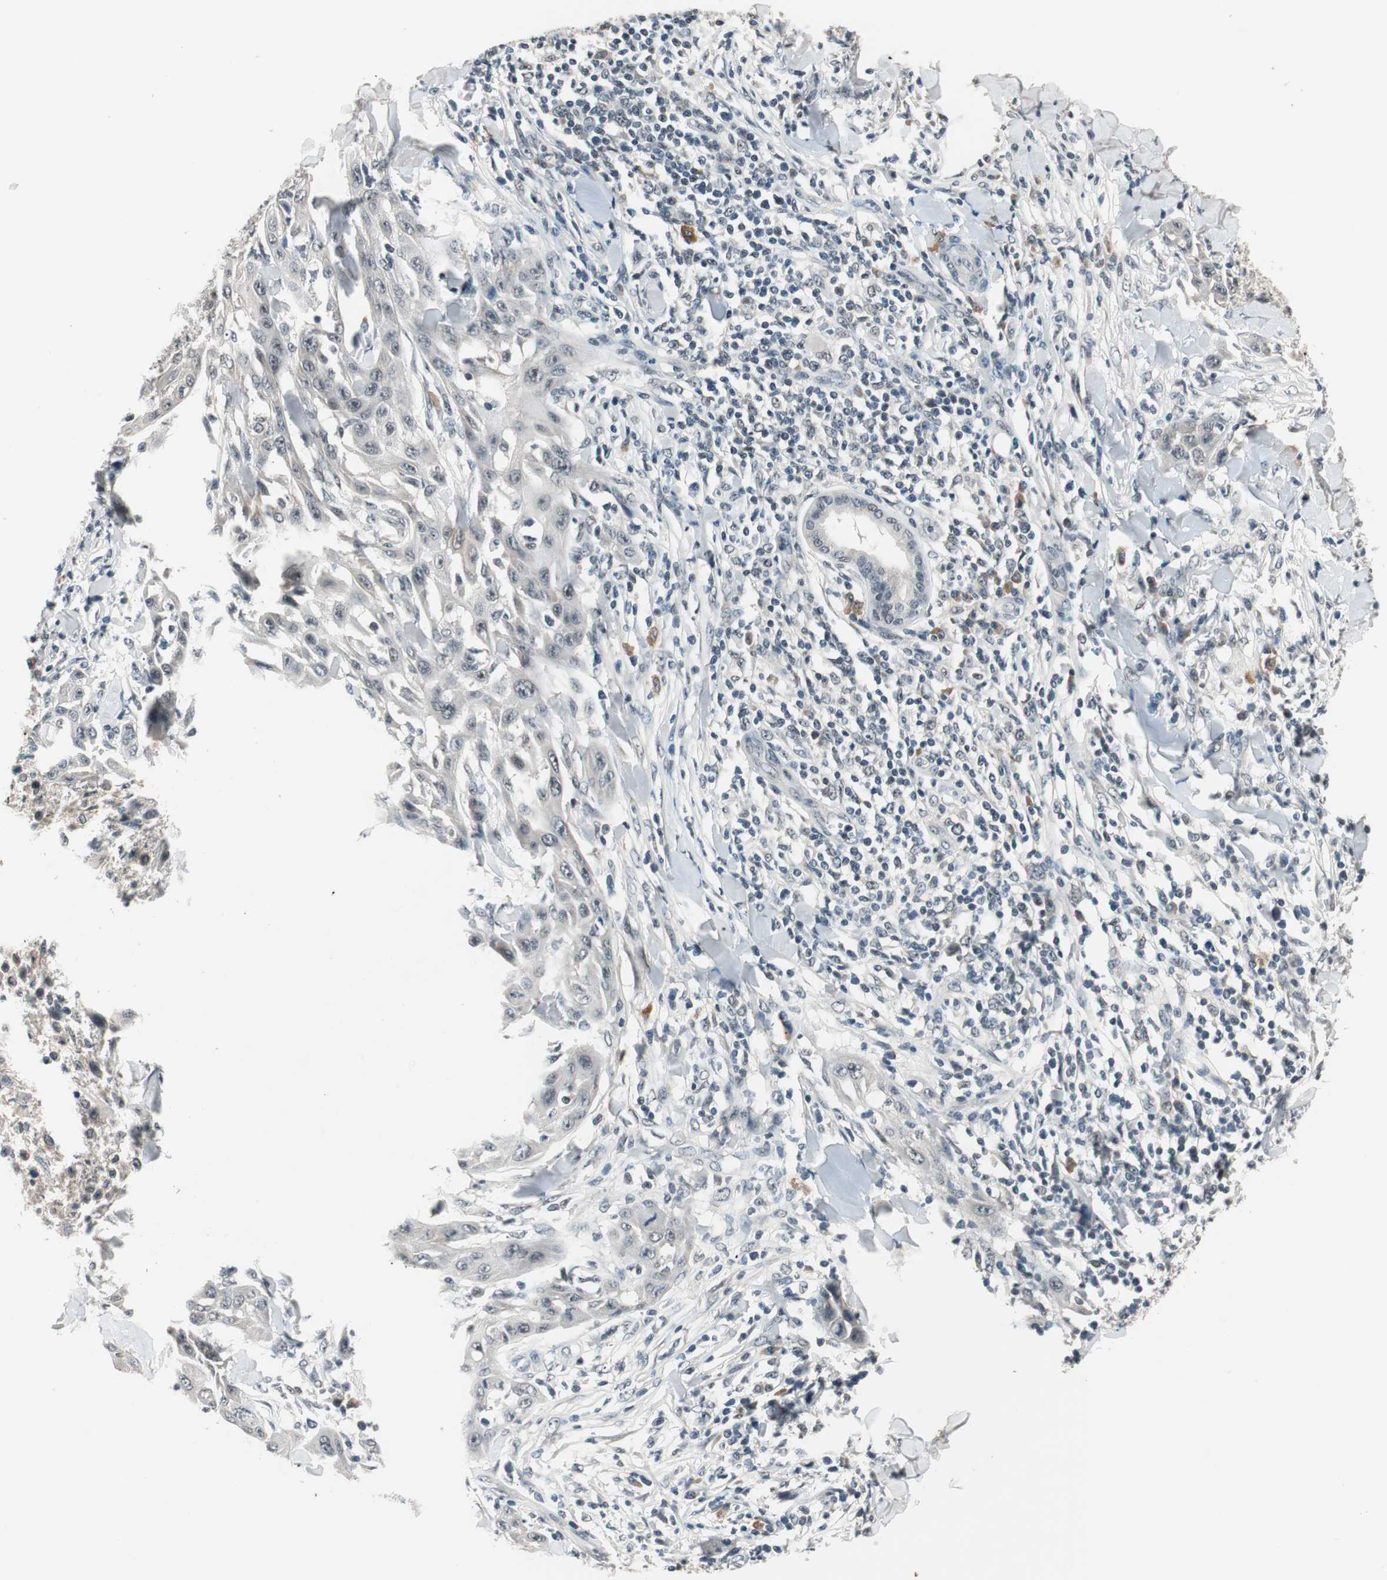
{"staining": {"intensity": "negative", "quantity": "none", "location": "none"}, "tissue": "skin cancer", "cell_type": "Tumor cells", "image_type": "cancer", "snomed": [{"axis": "morphology", "description": "Squamous cell carcinoma, NOS"}, {"axis": "topography", "description": "Skin"}], "caption": "Immunohistochemistry of squamous cell carcinoma (skin) demonstrates no staining in tumor cells.", "gene": "NFRKB", "patient": {"sex": "male", "age": 24}}